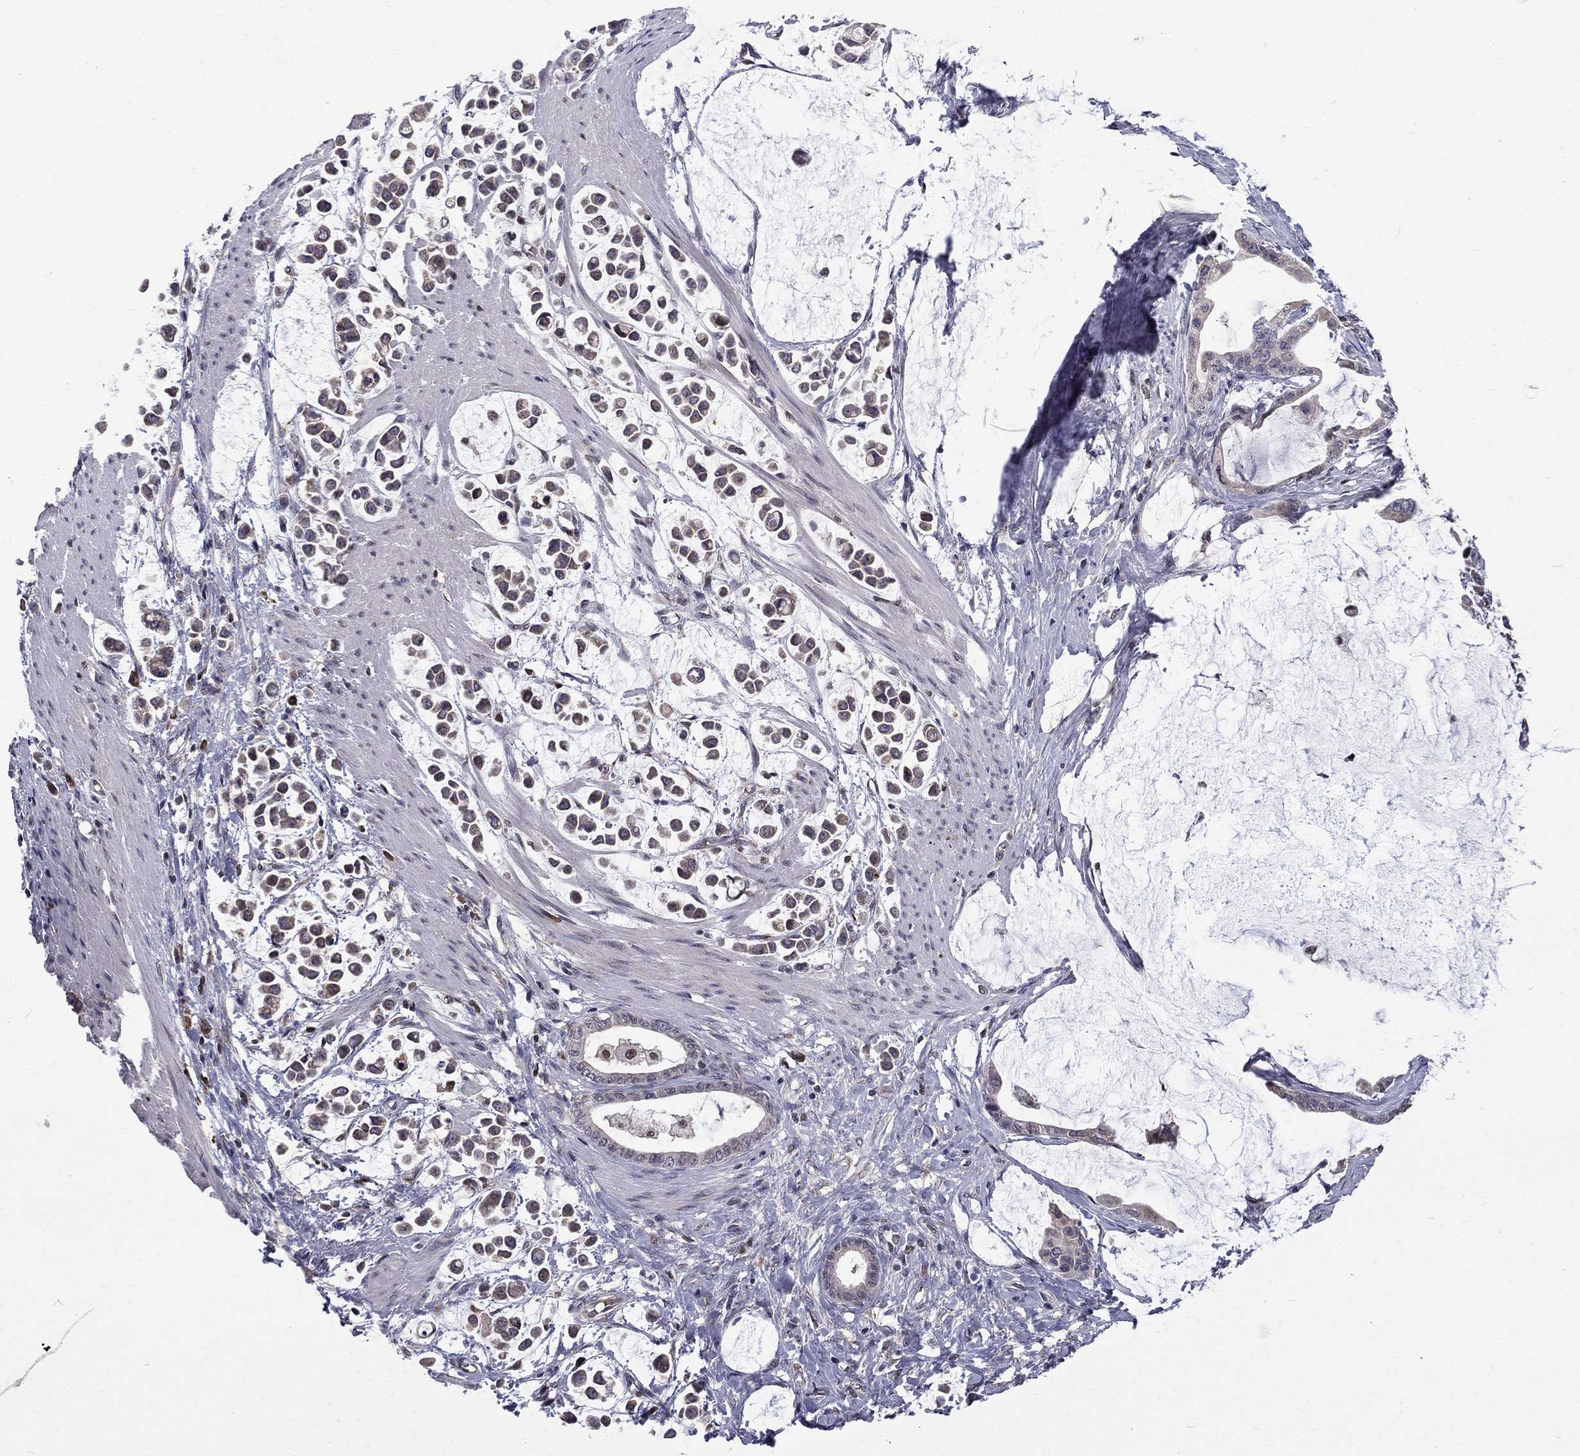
{"staining": {"intensity": "negative", "quantity": "none", "location": "none"}, "tissue": "stomach cancer", "cell_type": "Tumor cells", "image_type": "cancer", "snomed": [{"axis": "morphology", "description": "Adenocarcinoma, NOS"}, {"axis": "topography", "description": "Stomach"}], "caption": "Immunohistochemistry micrograph of human stomach adenocarcinoma stained for a protein (brown), which displays no staining in tumor cells.", "gene": "HSPB2", "patient": {"sex": "male", "age": 82}}